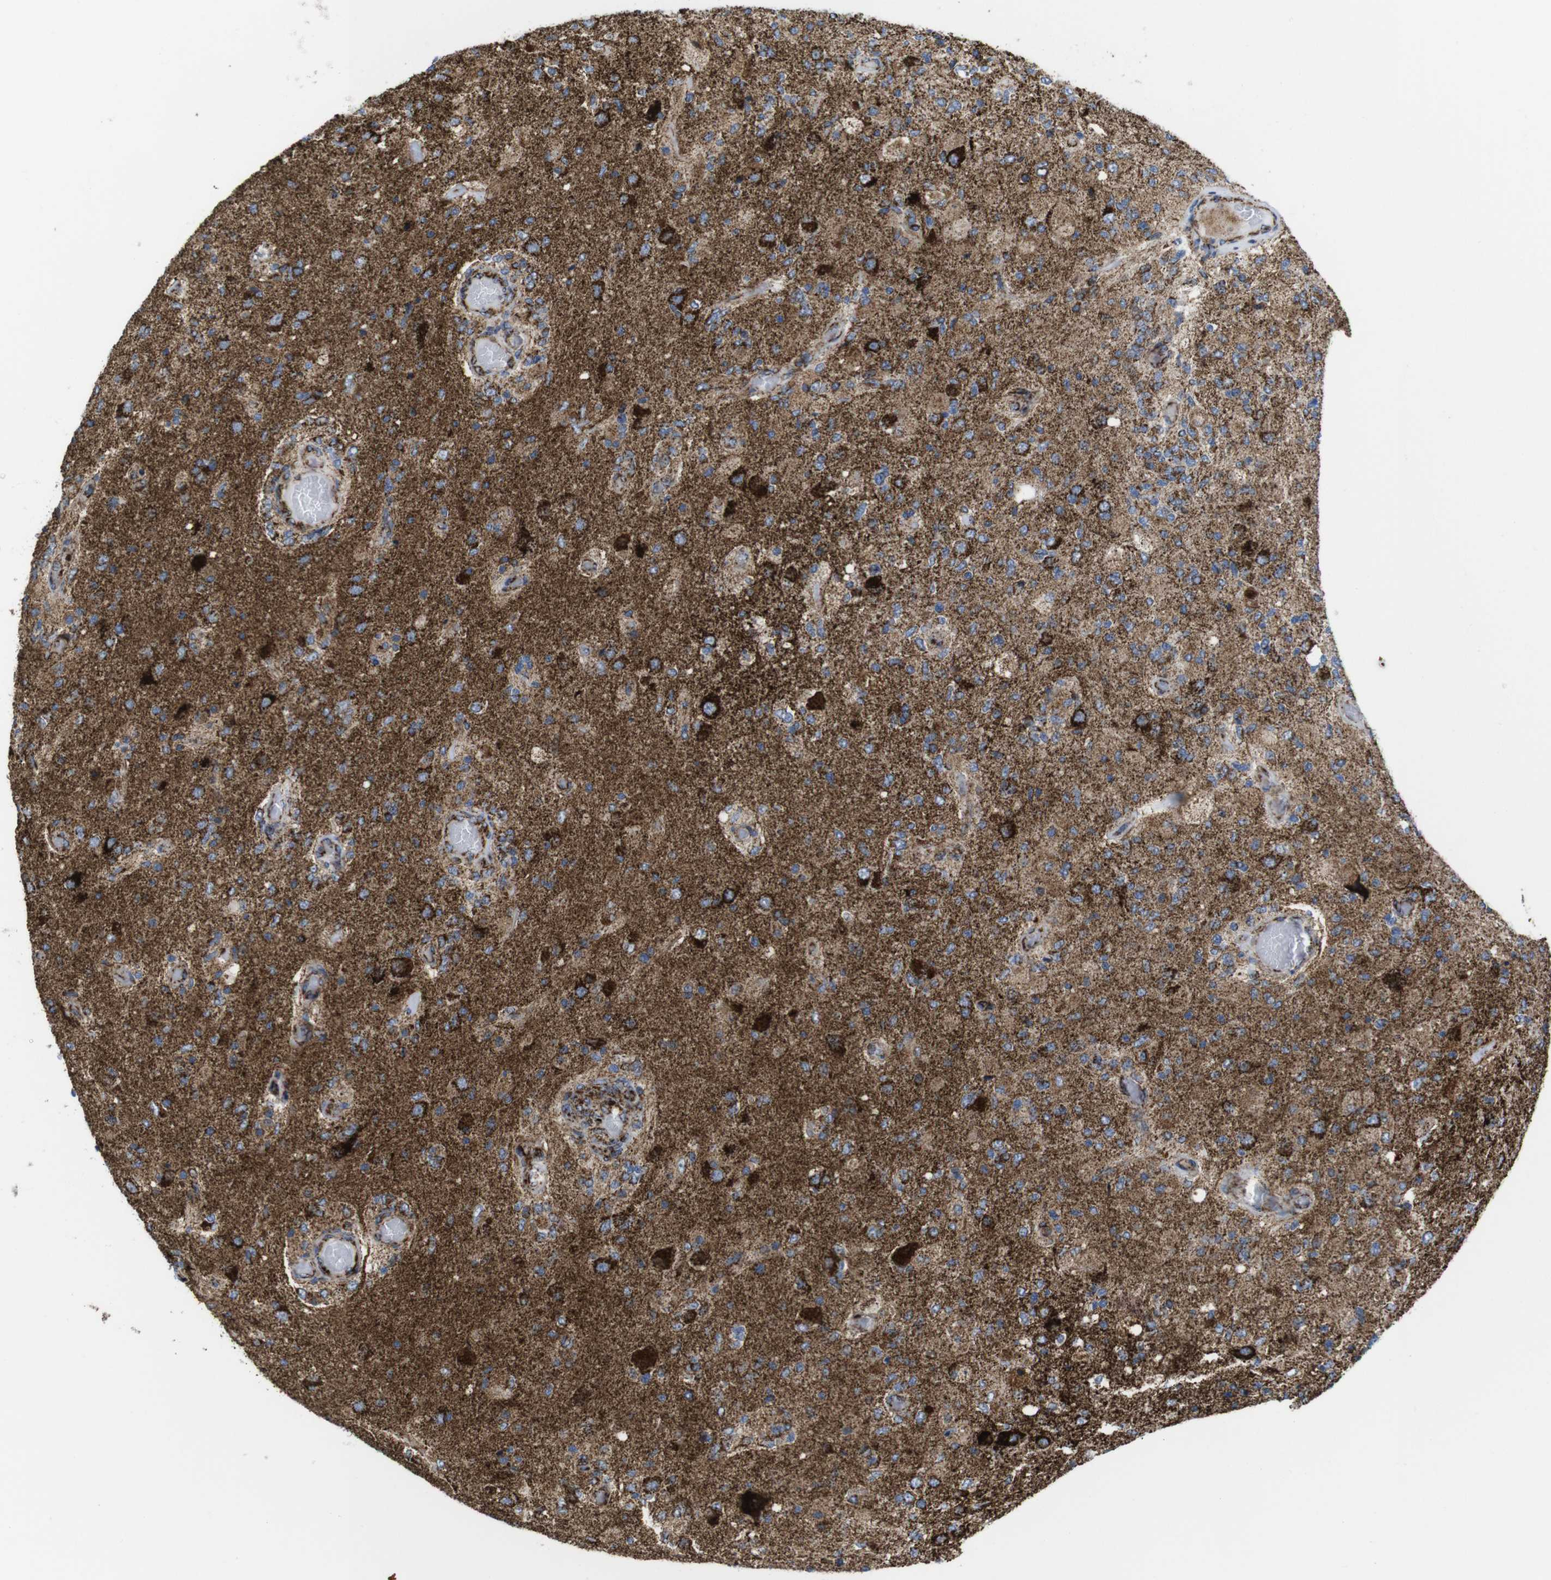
{"staining": {"intensity": "strong", "quantity": "25%-75%", "location": "cytoplasmic/membranous"}, "tissue": "glioma", "cell_type": "Tumor cells", "image_type": "cancer", "snomed": [{"axis": "morphology", "description": "Normal tissue, NOS"}, {"axis": "morphology", "description": "Glioma, malignant, High grade"}, {"axis": "topography", "description": "Cerebral cortex"}], "caption": "Strong cytoplasmic/membranous staining is seen in about 25%-75% of tumor cells in high-grade glioma (malignant). The staining was performed using DAB, with brown indicating positive protein expression. Nuclei are stained blue with hematoxylin.", "gene": "TMEM192", "patient": {"sex": "male", "age": 77}}